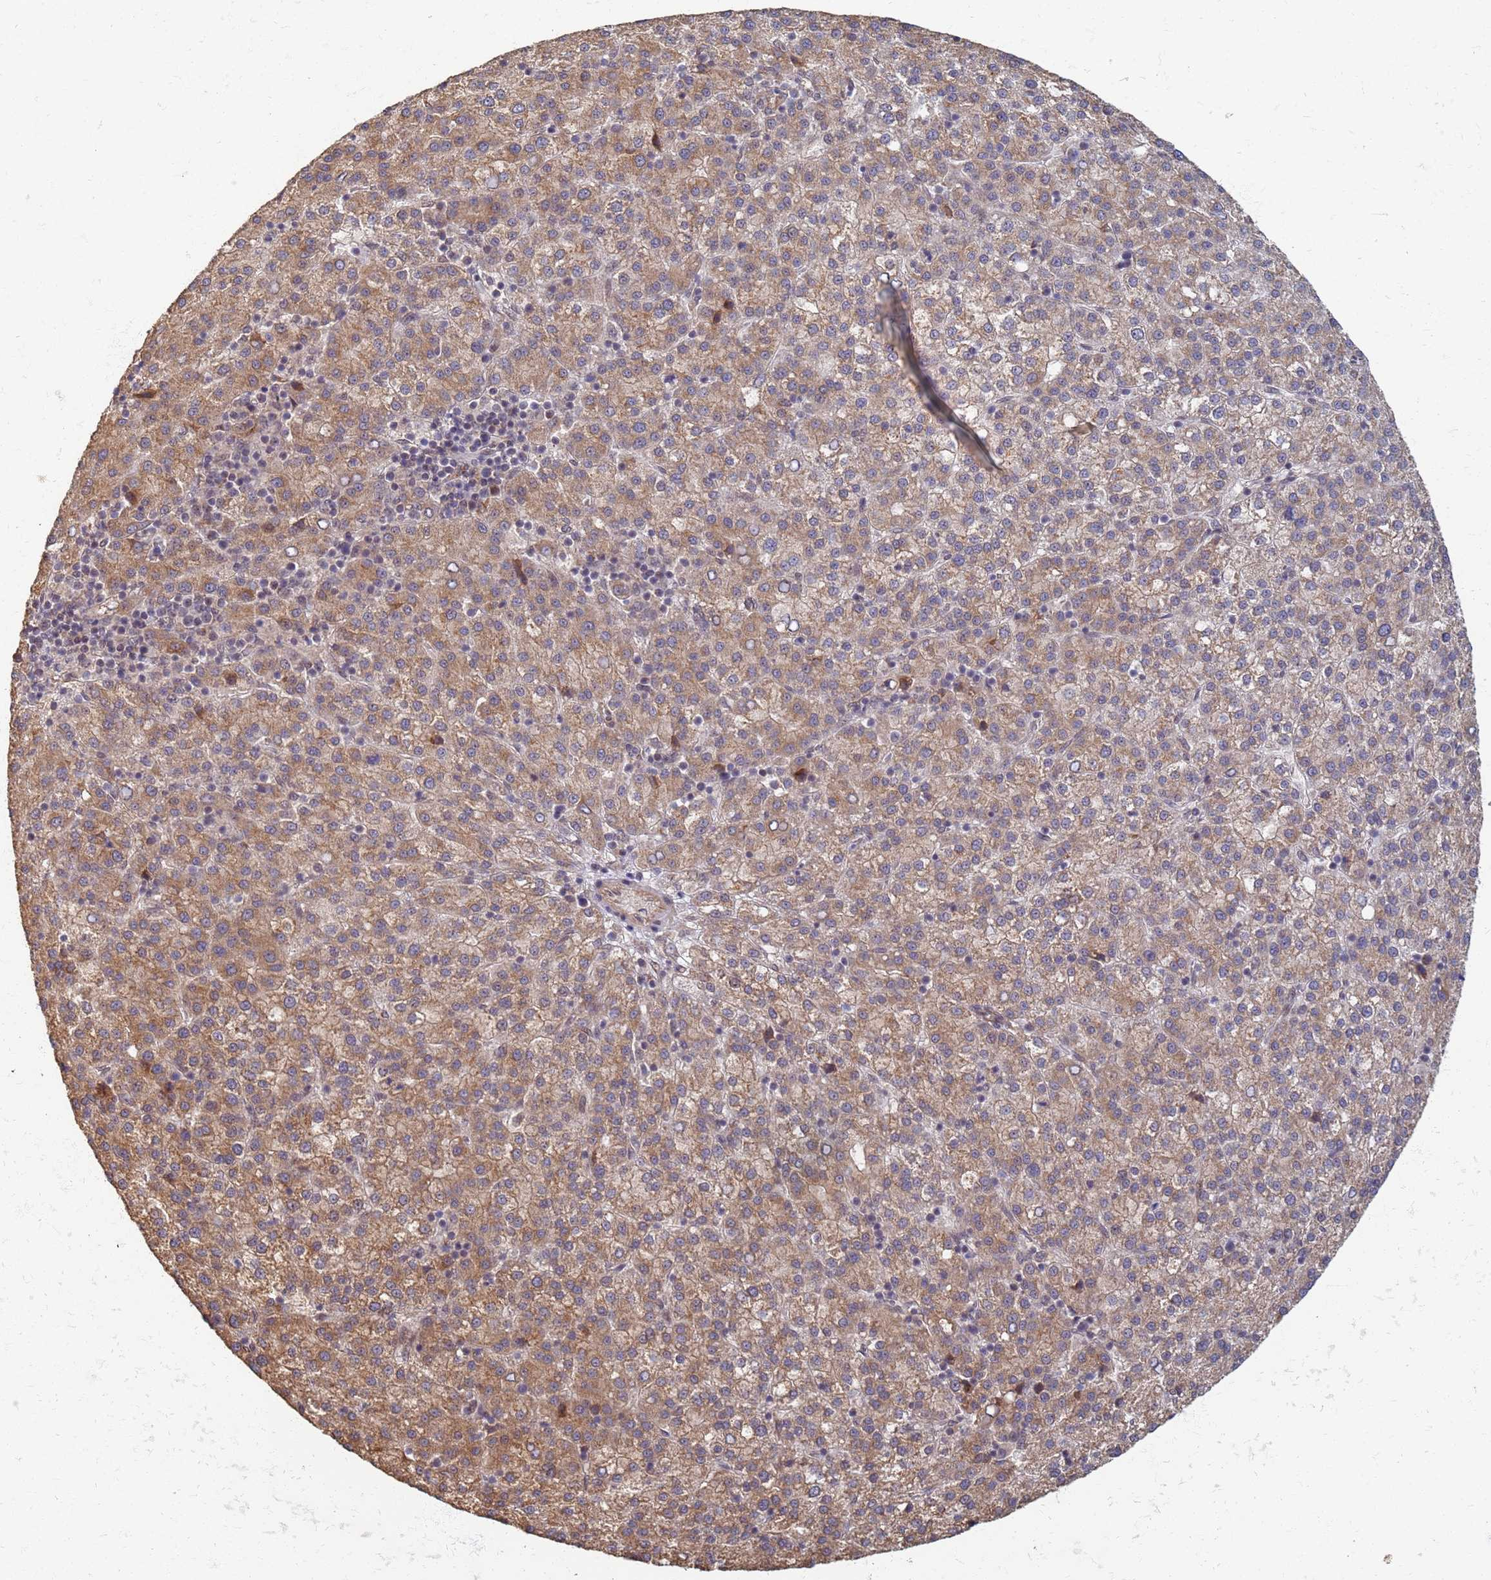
{"staining": {"intensity": "moderate", "quantity": ">75%", "location": "cytoplasmic/membranous"}, "tissue": "liver cancer", "cell_type": "Tumor cells", "image_type": "cancer", "snomed": [{"axis": "morphology", "description": "Carcinoma, Hepatocellular, NOS"}, {"axis": "topography", "description": "Liver"}], "caption": "Protein expression analysis of liver hepatocellular carcinoma demonstrates moderate cytoplasmic/membranous staining in about >75% of tumor cells. (DAB (3,3'-diaminobenzidine) = brown stain, brightfield microscopy at high magnification).", "gene": "ITGB4", "patient": {"sex": "female", "age": 58}}